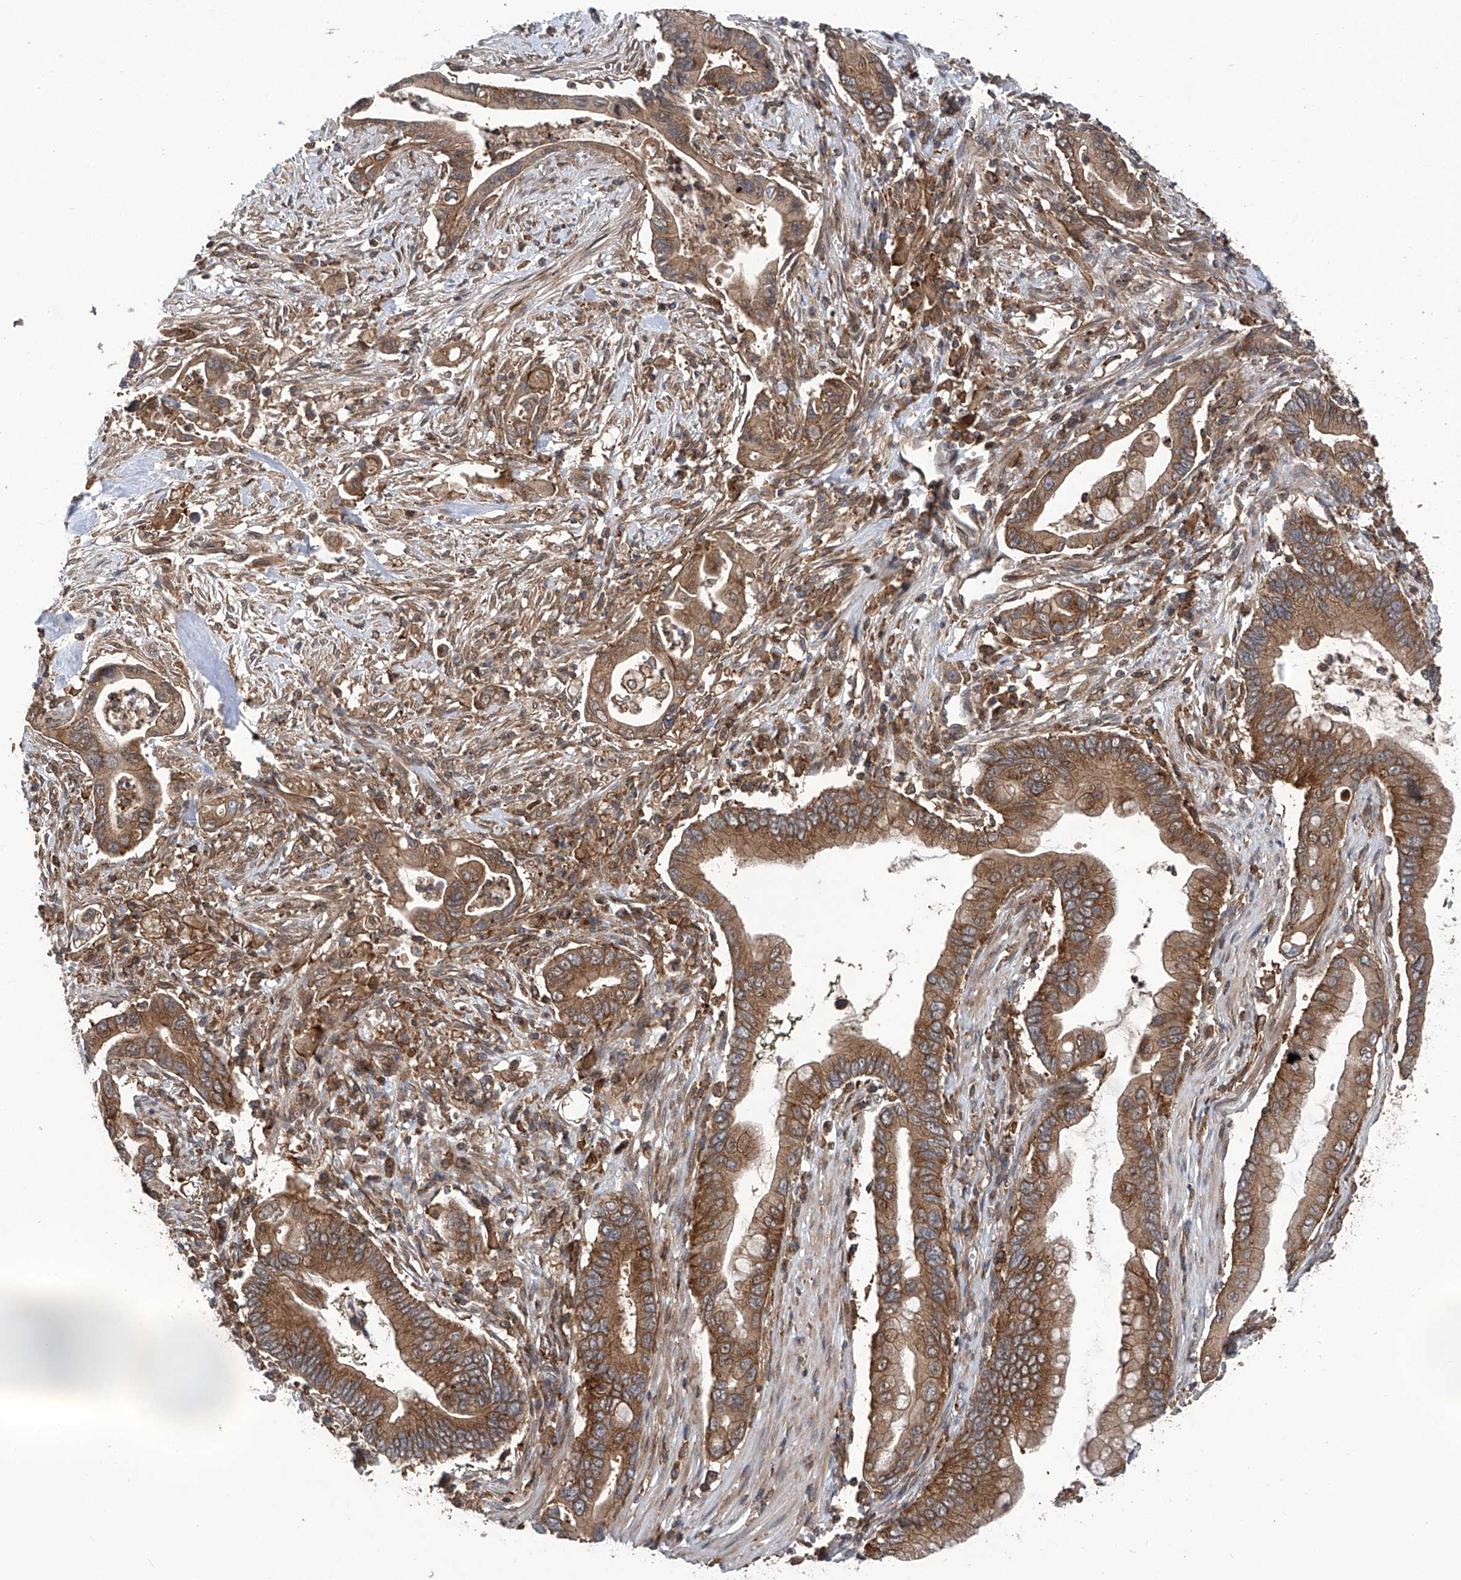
{"staining": {"intensity": "moderate", "quantity": ">75%", "location": "cytoplasmic/membranous"}, "tissue": "pancreatic cancer", "cell_type": "Tumor cells", "image_type": "cancer", "snomed": [{"axis": "morphology", "description": "Adenocarcinoma, NOS"}, {"axis": "topography", "description": "Pancreas"}], "caption": "Protein expression analysis of adenocarcinoma (pancreatic) displays moderate cytoplasmic/membranous expression in about >75% of tumor cells.", "gene": "SMAP1", "patient": {"sex": "male", "age": 78}}